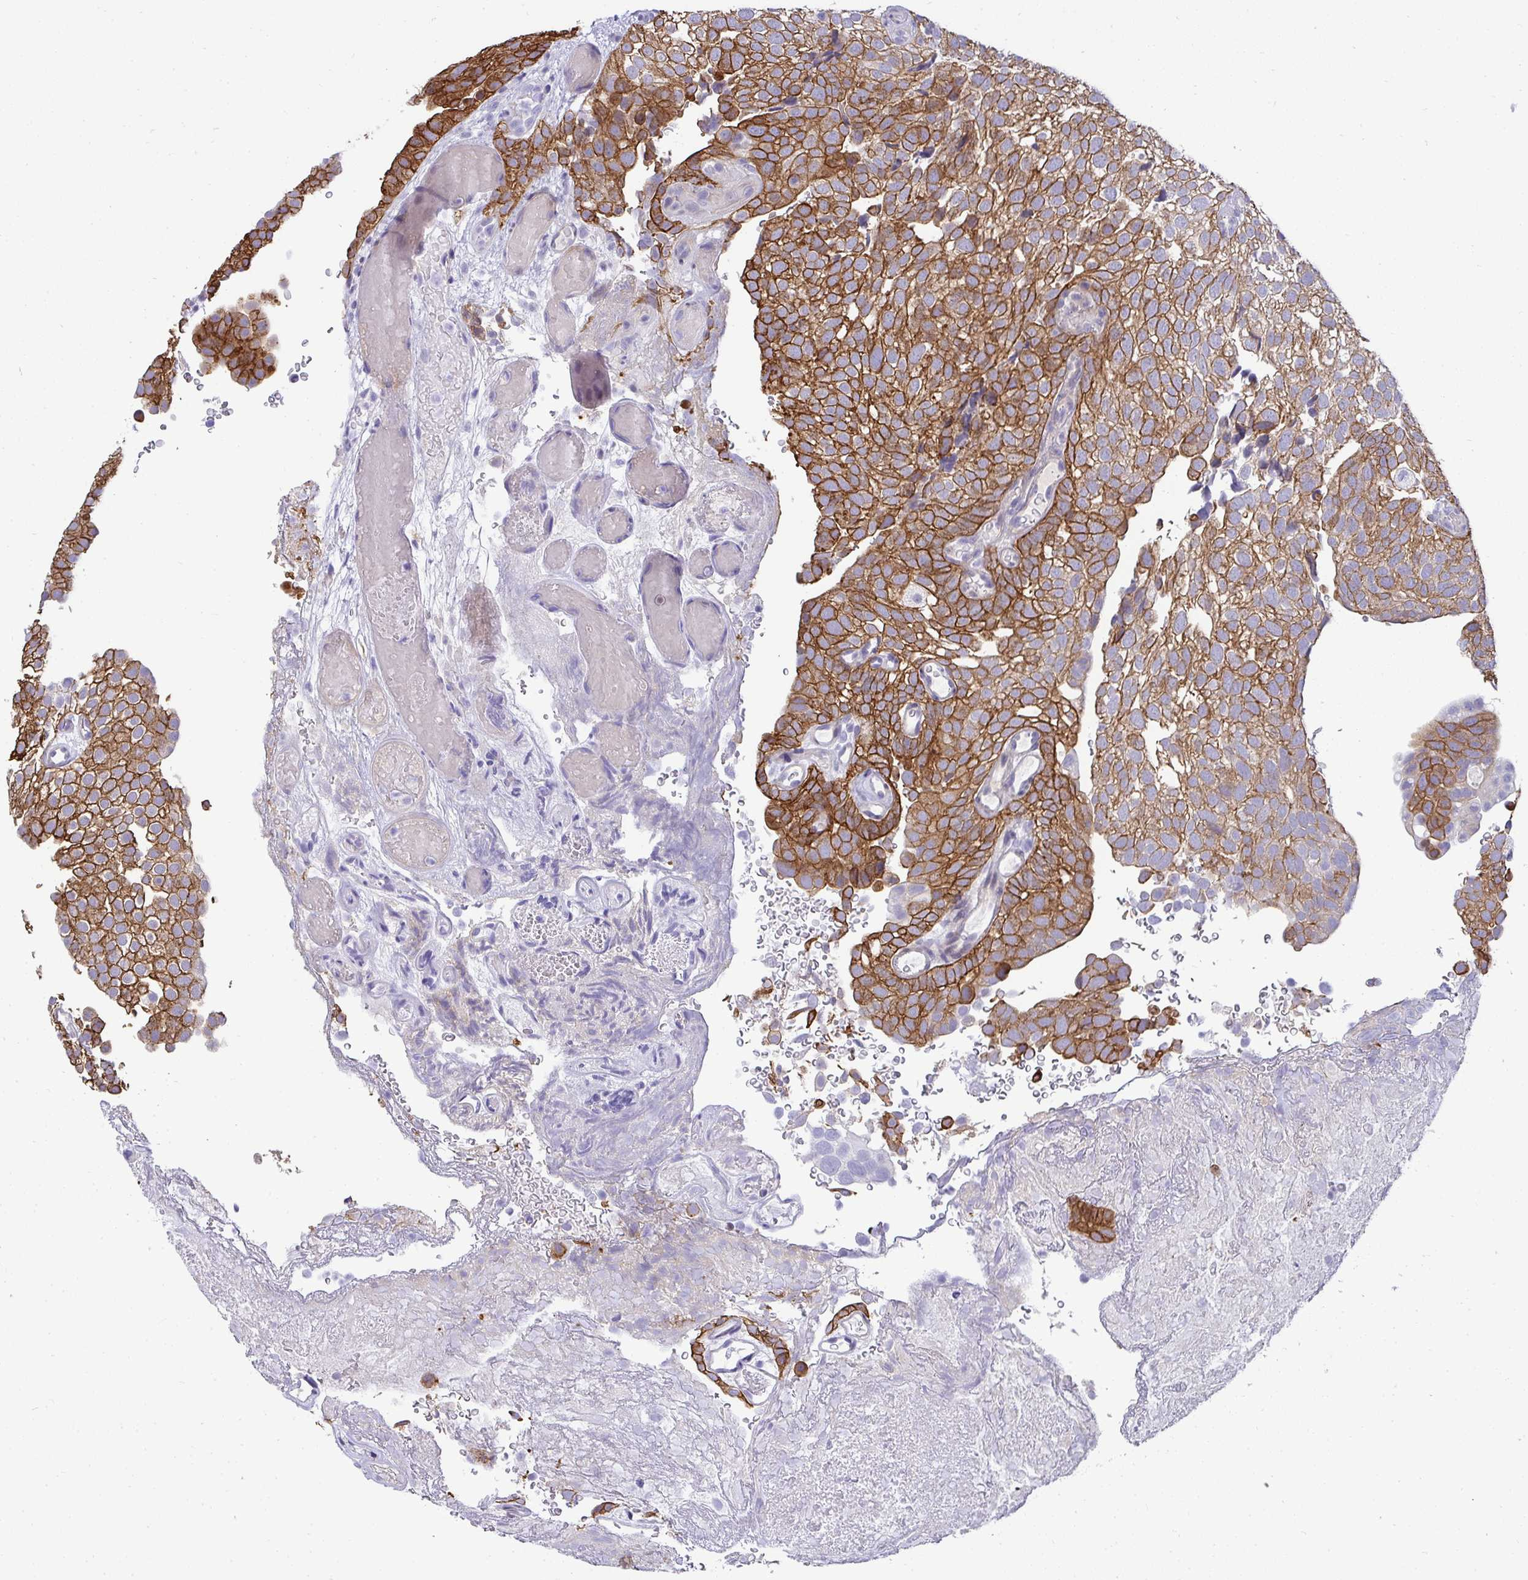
{"staining": {"intensity": "strong", "quantity": ">75%", "location": "cytoplasmic/membranous"}, "tissue": "urothelial cancer", "cell_type": "Tumor cells", "image_type": "cancer", "snomed": [{"axis": "morphology", "description": "Urothelial carcinoma, Low grade"}, {"axis": "topography", "description": "Urinary bladder"}], "caption": "Strong cytoplasmic/membranous expression for a protein is identified in about >75% of tumor cells of urothelial cancer using immunohistochemistry.", "gene": "AK5", "patient": {"sex": "male", "age": 78}}